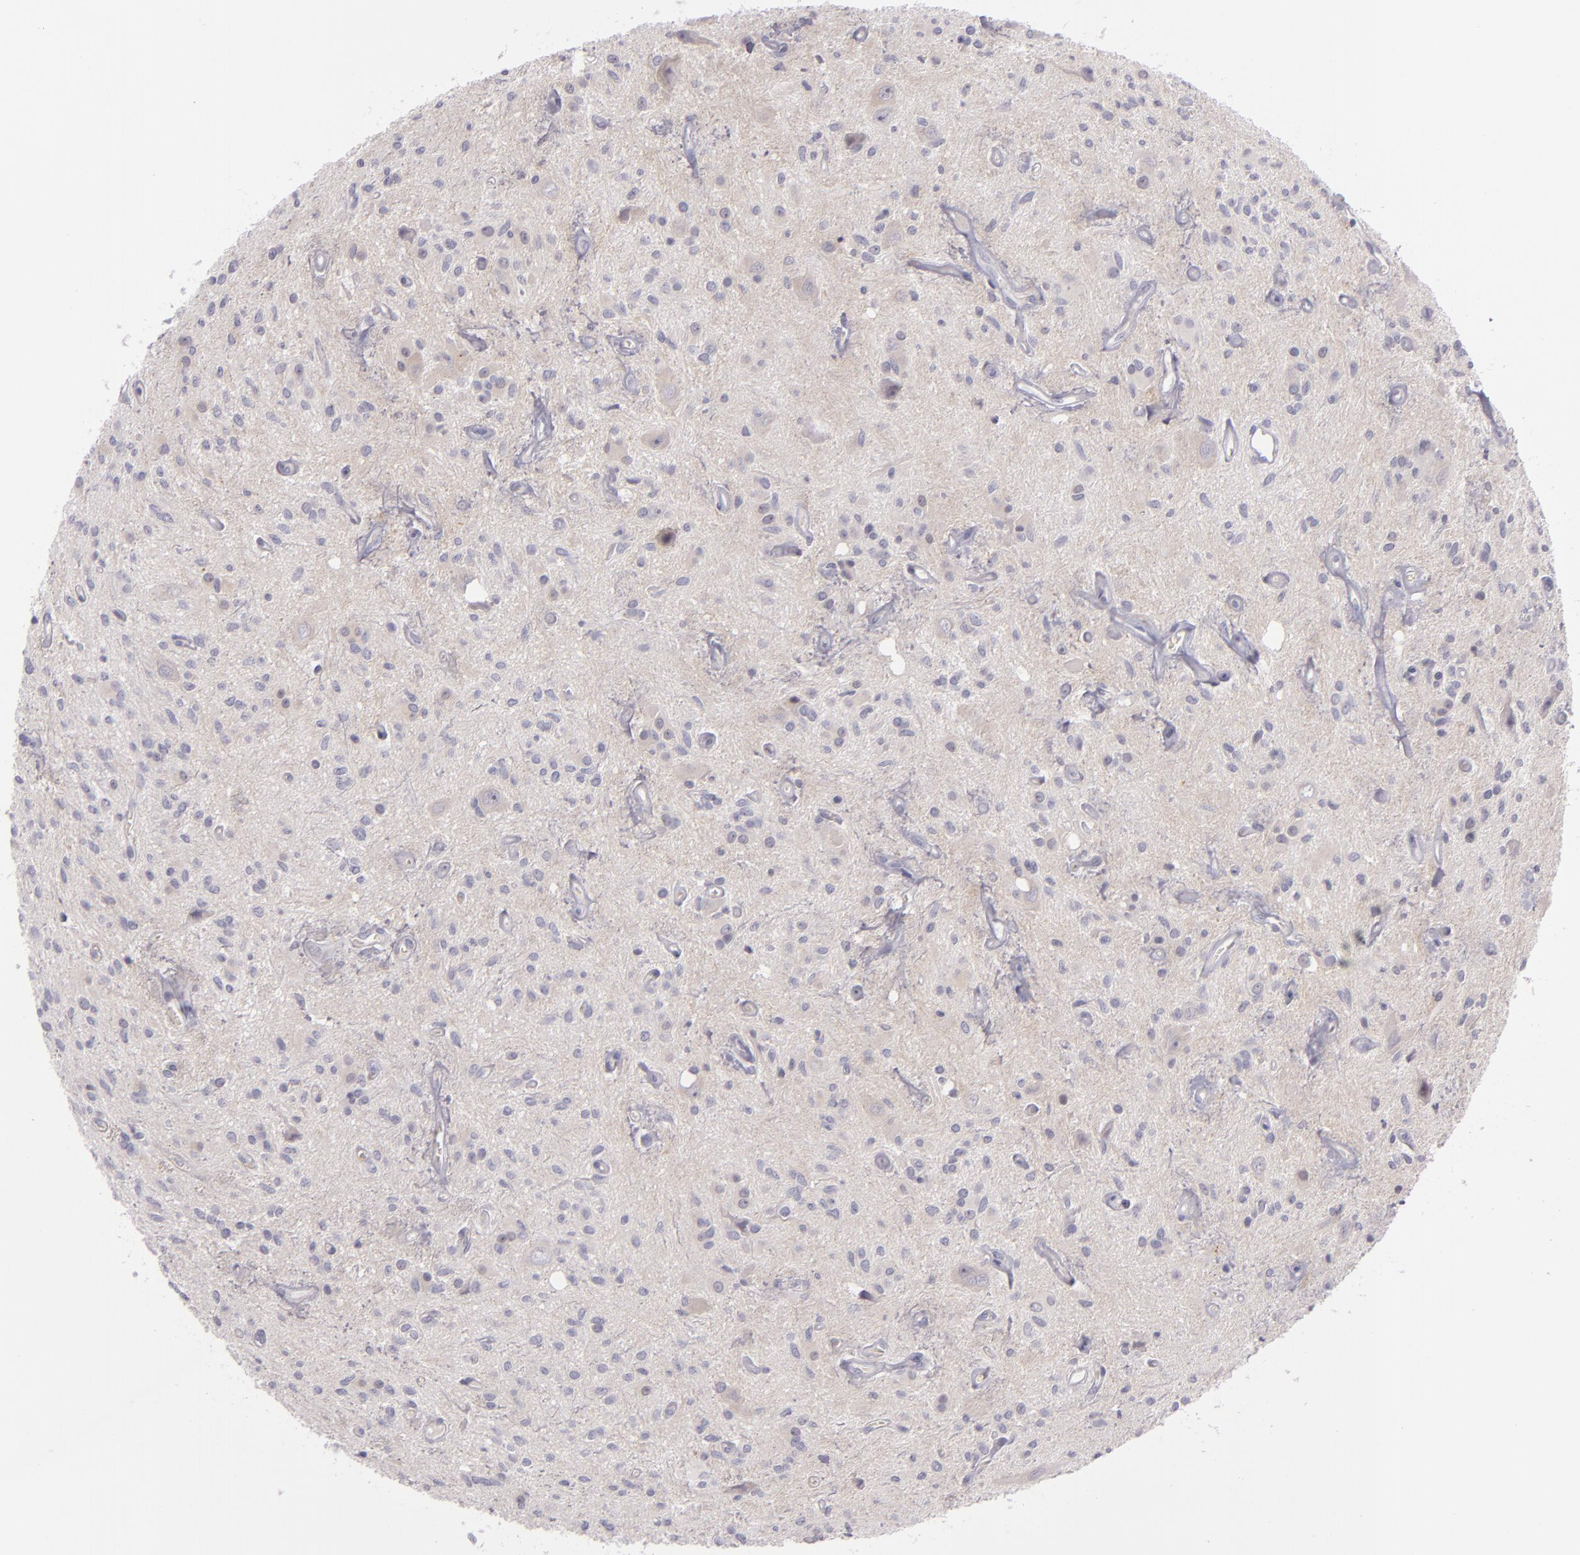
{"staining": {"intensity": "negative", "quantity": "none", "location": "none"}, "tissue": "glioma", "cell_type": "Tumor cells", "image_type": "cancer", "snomed": [{"axis": "morphology", "description": "Glioma, malignant, Low grade"}, {"axis": "topography", "description": "Brain"}], "caption": "Malignant low-grade glioma was stained to show a protein in brown. There is no significant staining in tumor cells.", "gene": "FAM181A", "patient": {"sex": "female", "age": 15}}